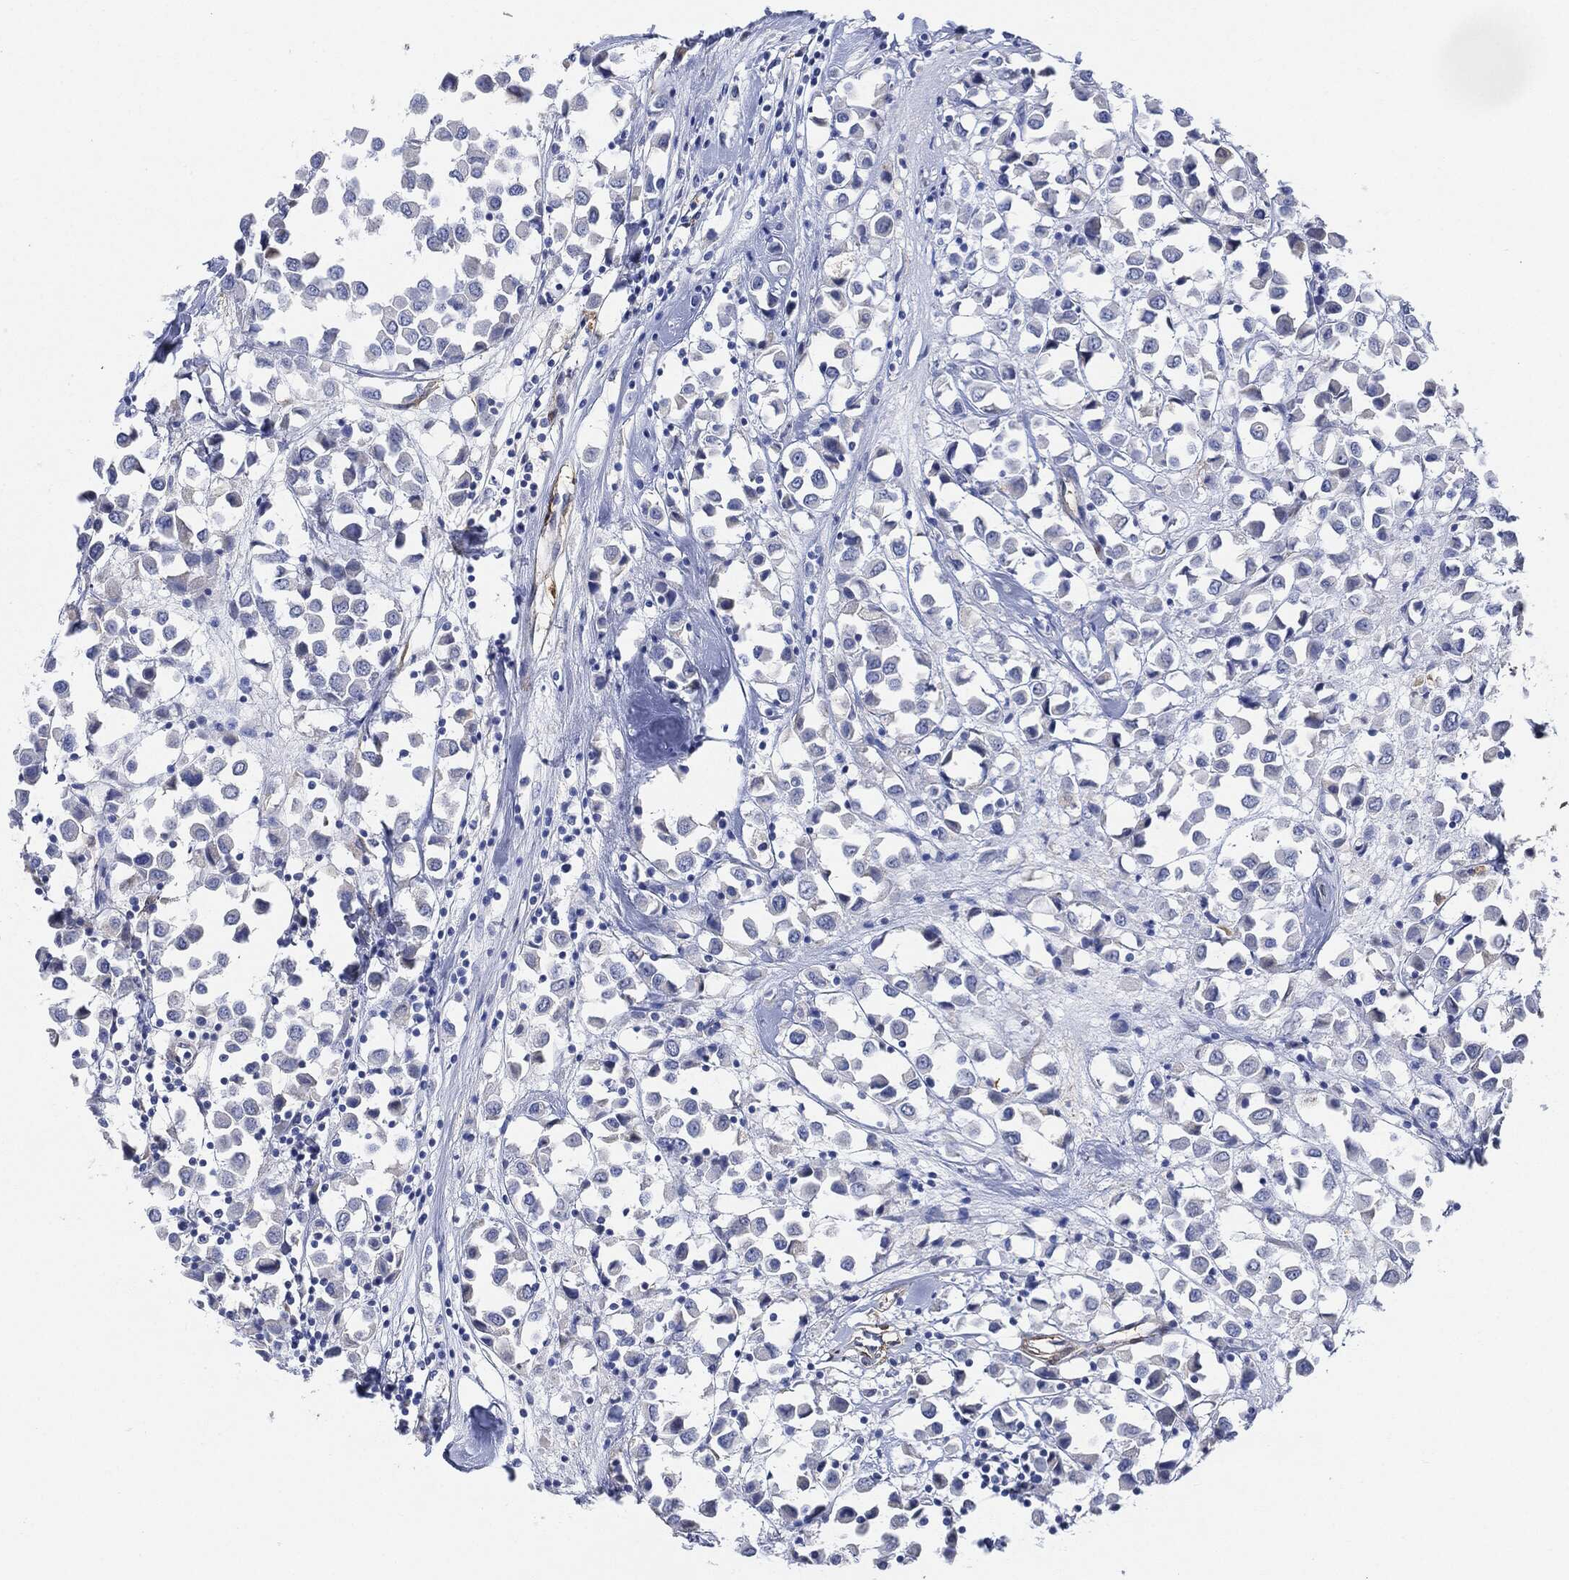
{"staining": {"intensity": "negative", "quantity": "none", "location": "none"}, "tissue": "breast cancer", "cell_type": "Tumor cells", "image_type": "cancer", "snomed": [{"axis": "morphology", "description": "Duct carcinoma"}, {"axis": "topography", "description": "Breast"}], "caption": "This is an IHC micrograph of human breast intraductal carcinoma. There is no positivity in tumor cells.", "gene": "TAGLN", "patient": {"sex": "female", "age": 61}}